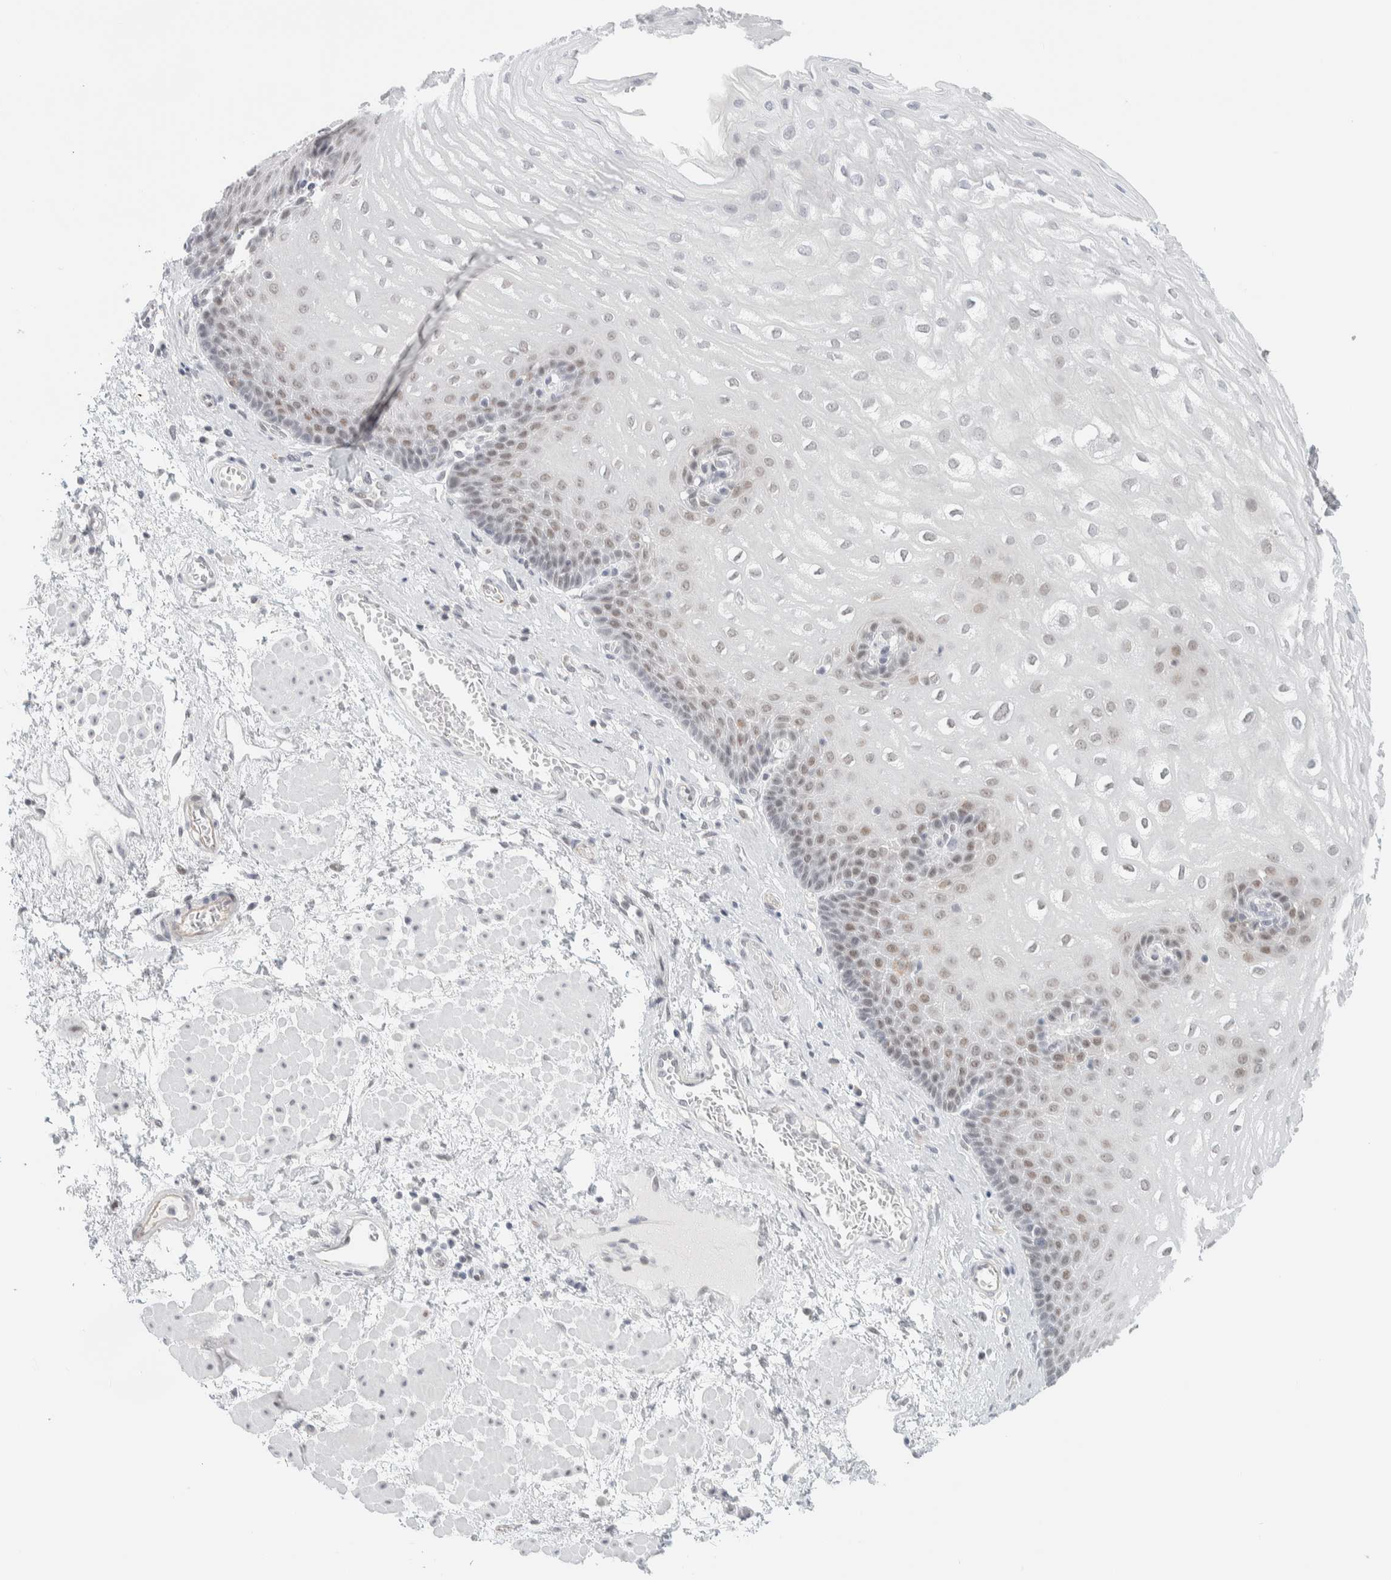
{"staining": {"intensity": "moderate", "quantity": "<25%", "location": "nuclear"}, "tissue": "esophagus", "cell_type": "Squamous epithelial cells", "image_type": "normal", "snomed": [{"axis": "morphology", "description": "Normal tissue, NOS"}, {"axis": "topography", "description": "Esophagus"}], "caption": "Protein expression analysis of benign esophagus shows moderate nuclear positivity in about <25% of squamous epithelial cells.", "gene": "CDH17", "patient": {"sex": "male", "age": 48}}